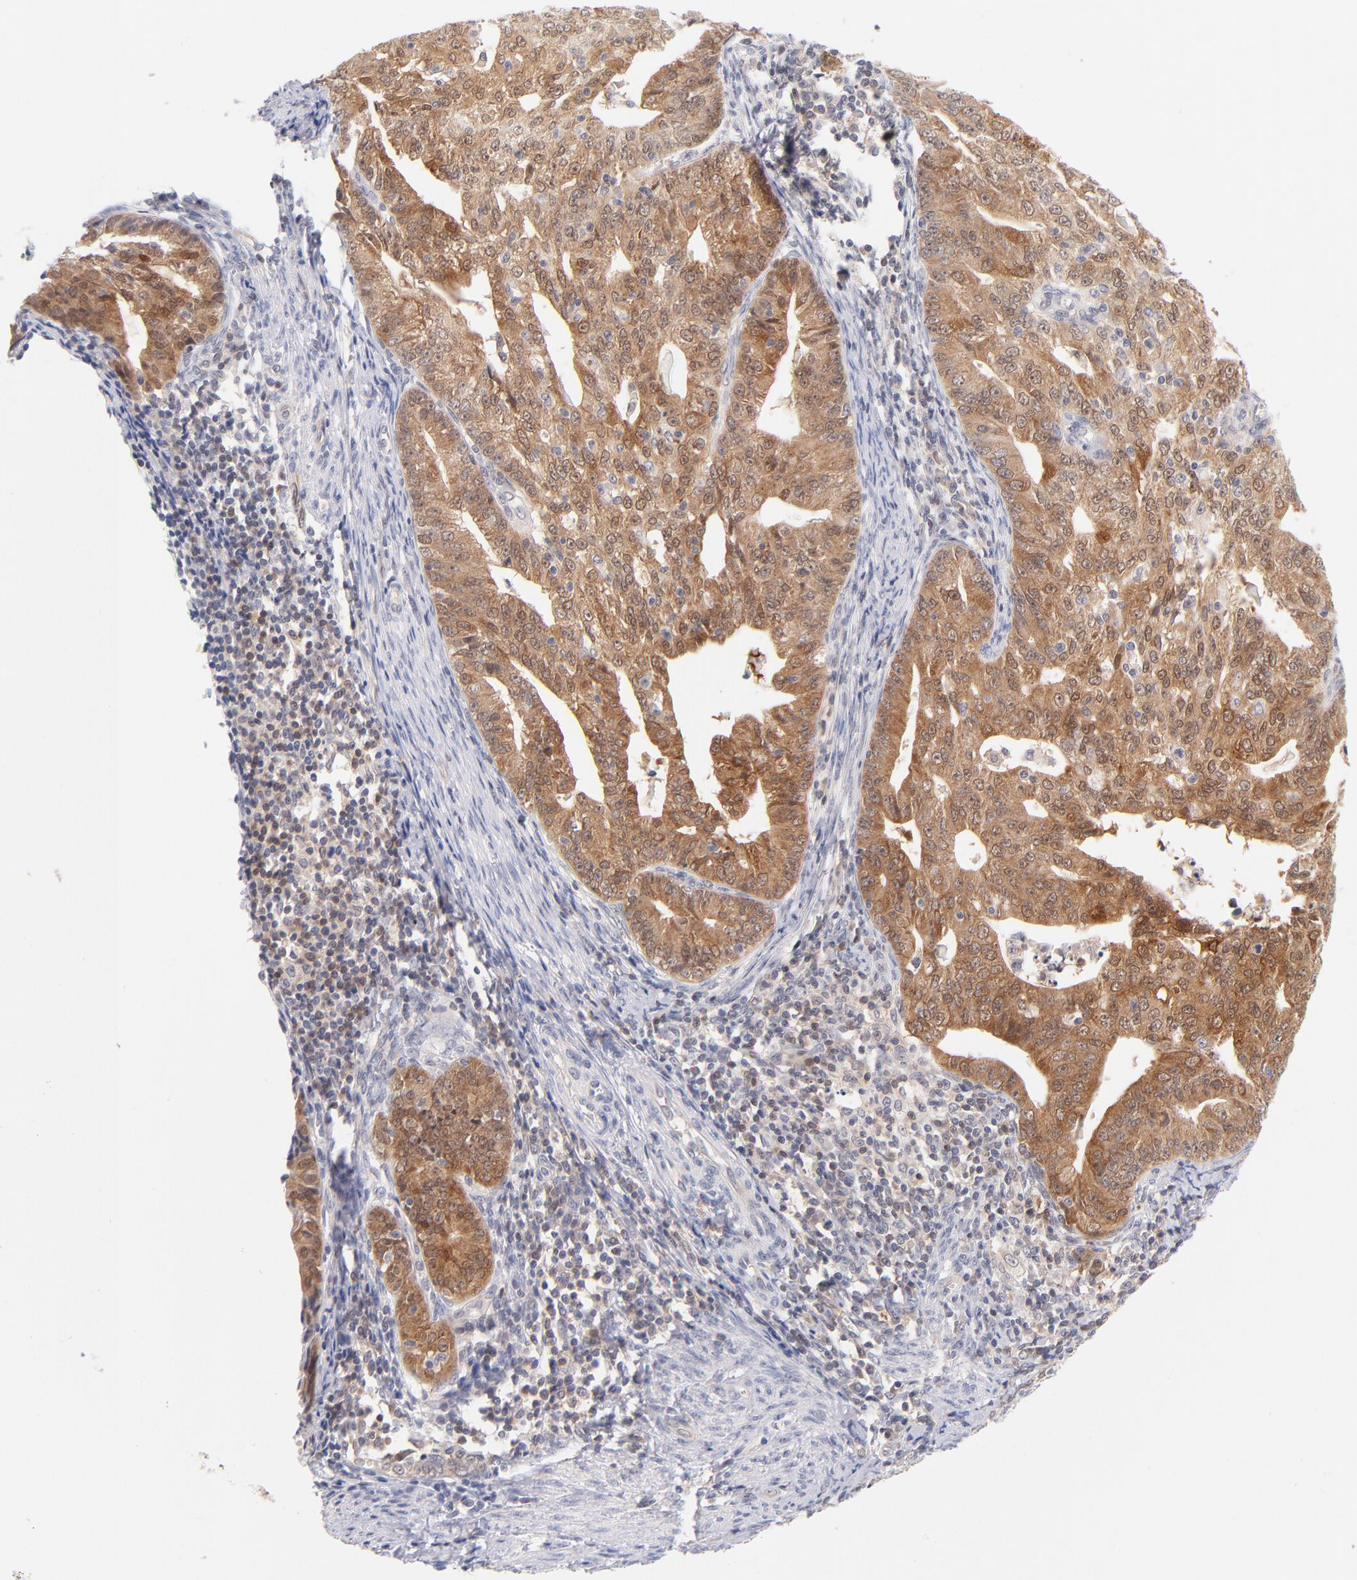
{"staining": {"intensity": "moderate", "quantity": ">75%", "location": "cytoplasmic/membranous,nuclear"}, "tissue": "endometrial cancer", "cell_type": "Tumor cells", "image_type": "cancer", "snomed": [{"axis": "morphology", "description": "Adenocarcinoma, NOS"}, {"axis": "topography", "description": "Endometrium"}], "caption": "Human endometrial cancer stained for a protein (brown) shows moderate cytoplasmic/membranous and nuclear positive staining in about >75% of tumor cells.", "gene": "CASP6", "patient": {"sex": "female", "age": 56}}